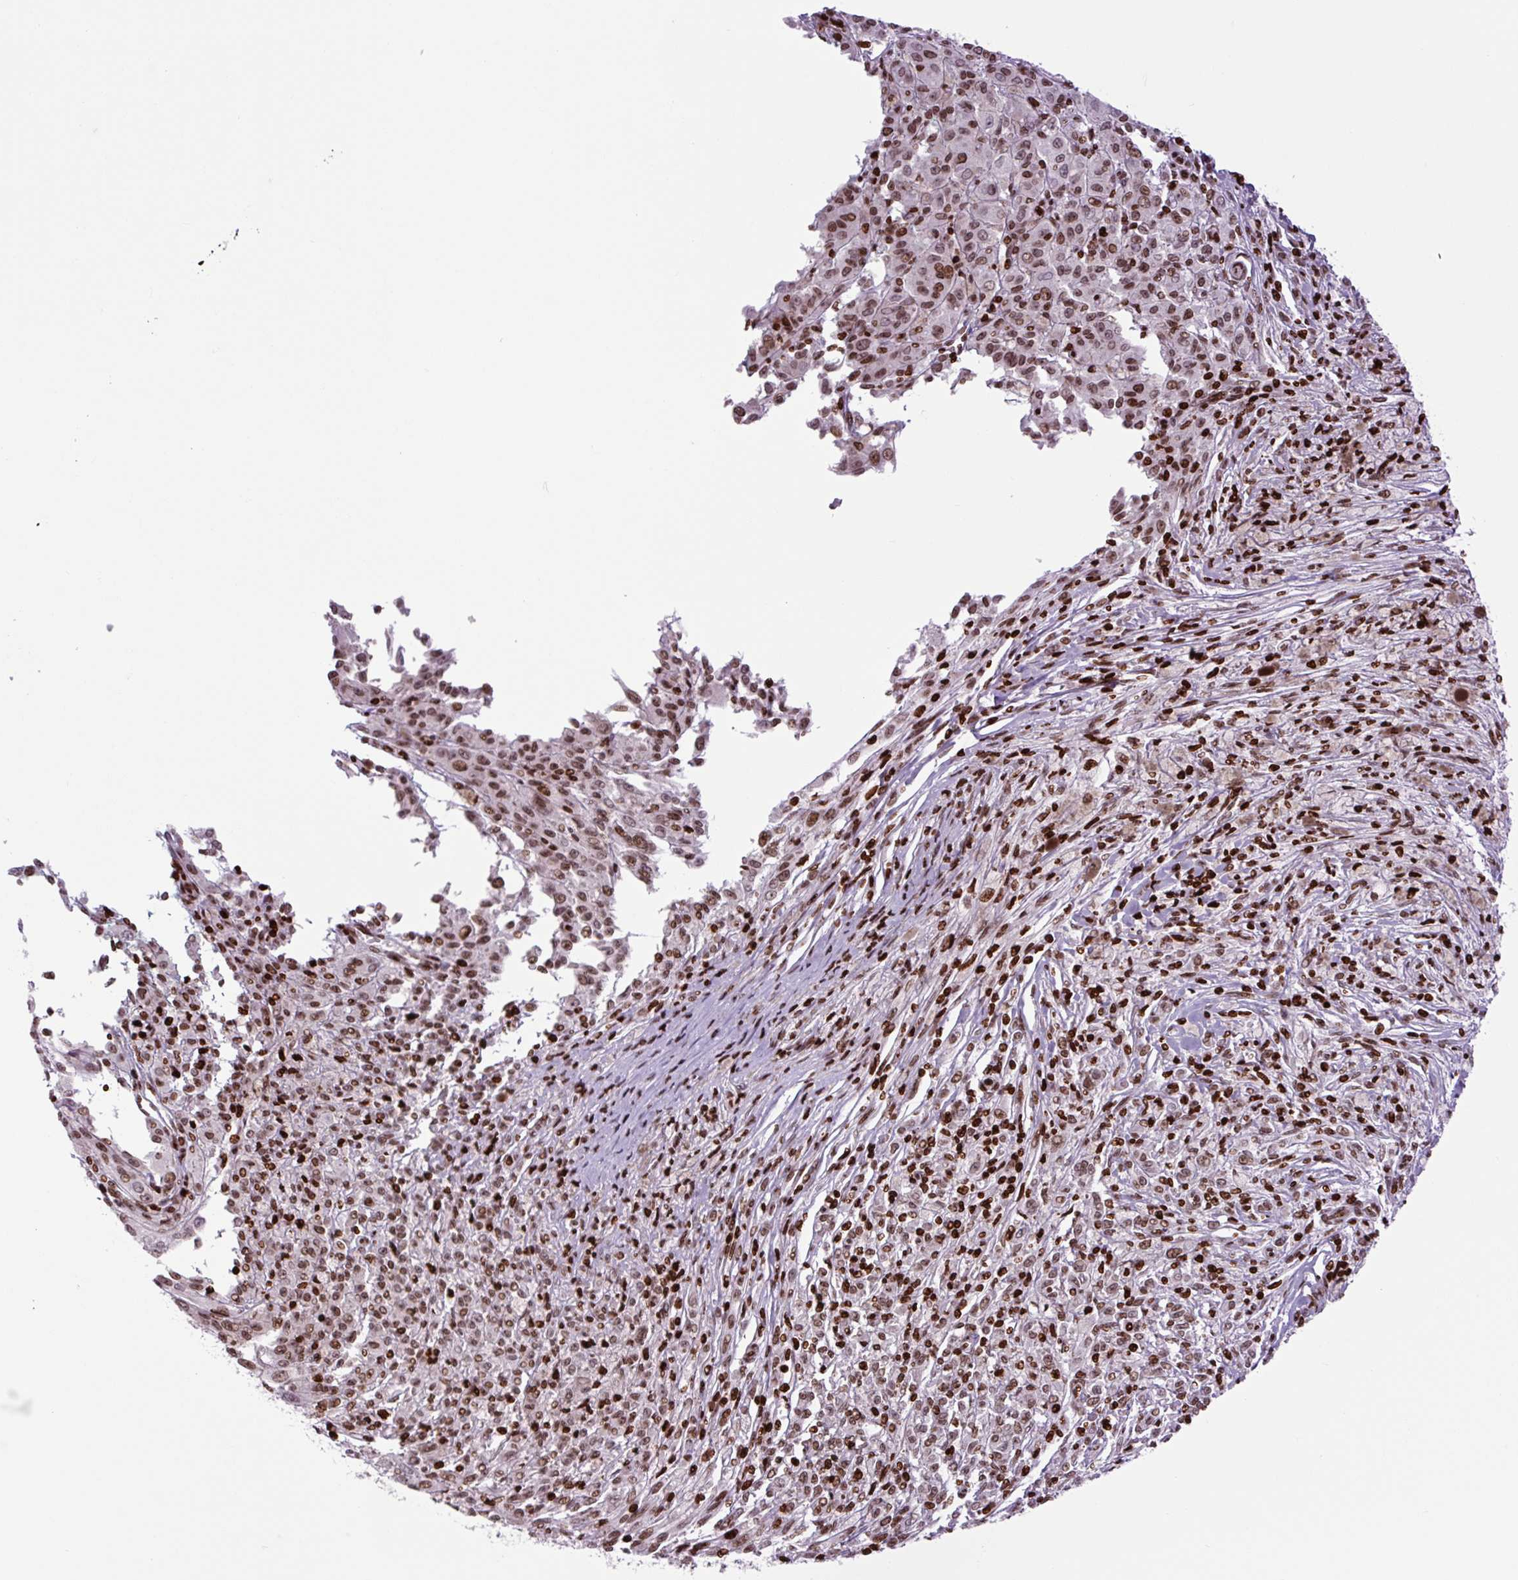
{"staining": {"intensity": "moderate", "quantity": ">75%", "location": "nuclear"}, "tissue": "melanoma", "cell_type": "Tumor cells", "image_type": "cancer", "snomed": [{"axis": "morphology", "description": "Malignant melanoma, NOS"}, {"axis": "topography", "description": "Skin"}], "caption": "Melanoma stained with a brown dye demonstrates moderate nuclear positive staining in about >75% of tumor cells.", "gene": "H1-3", "patient": {"sex": "female", "age": 52}}